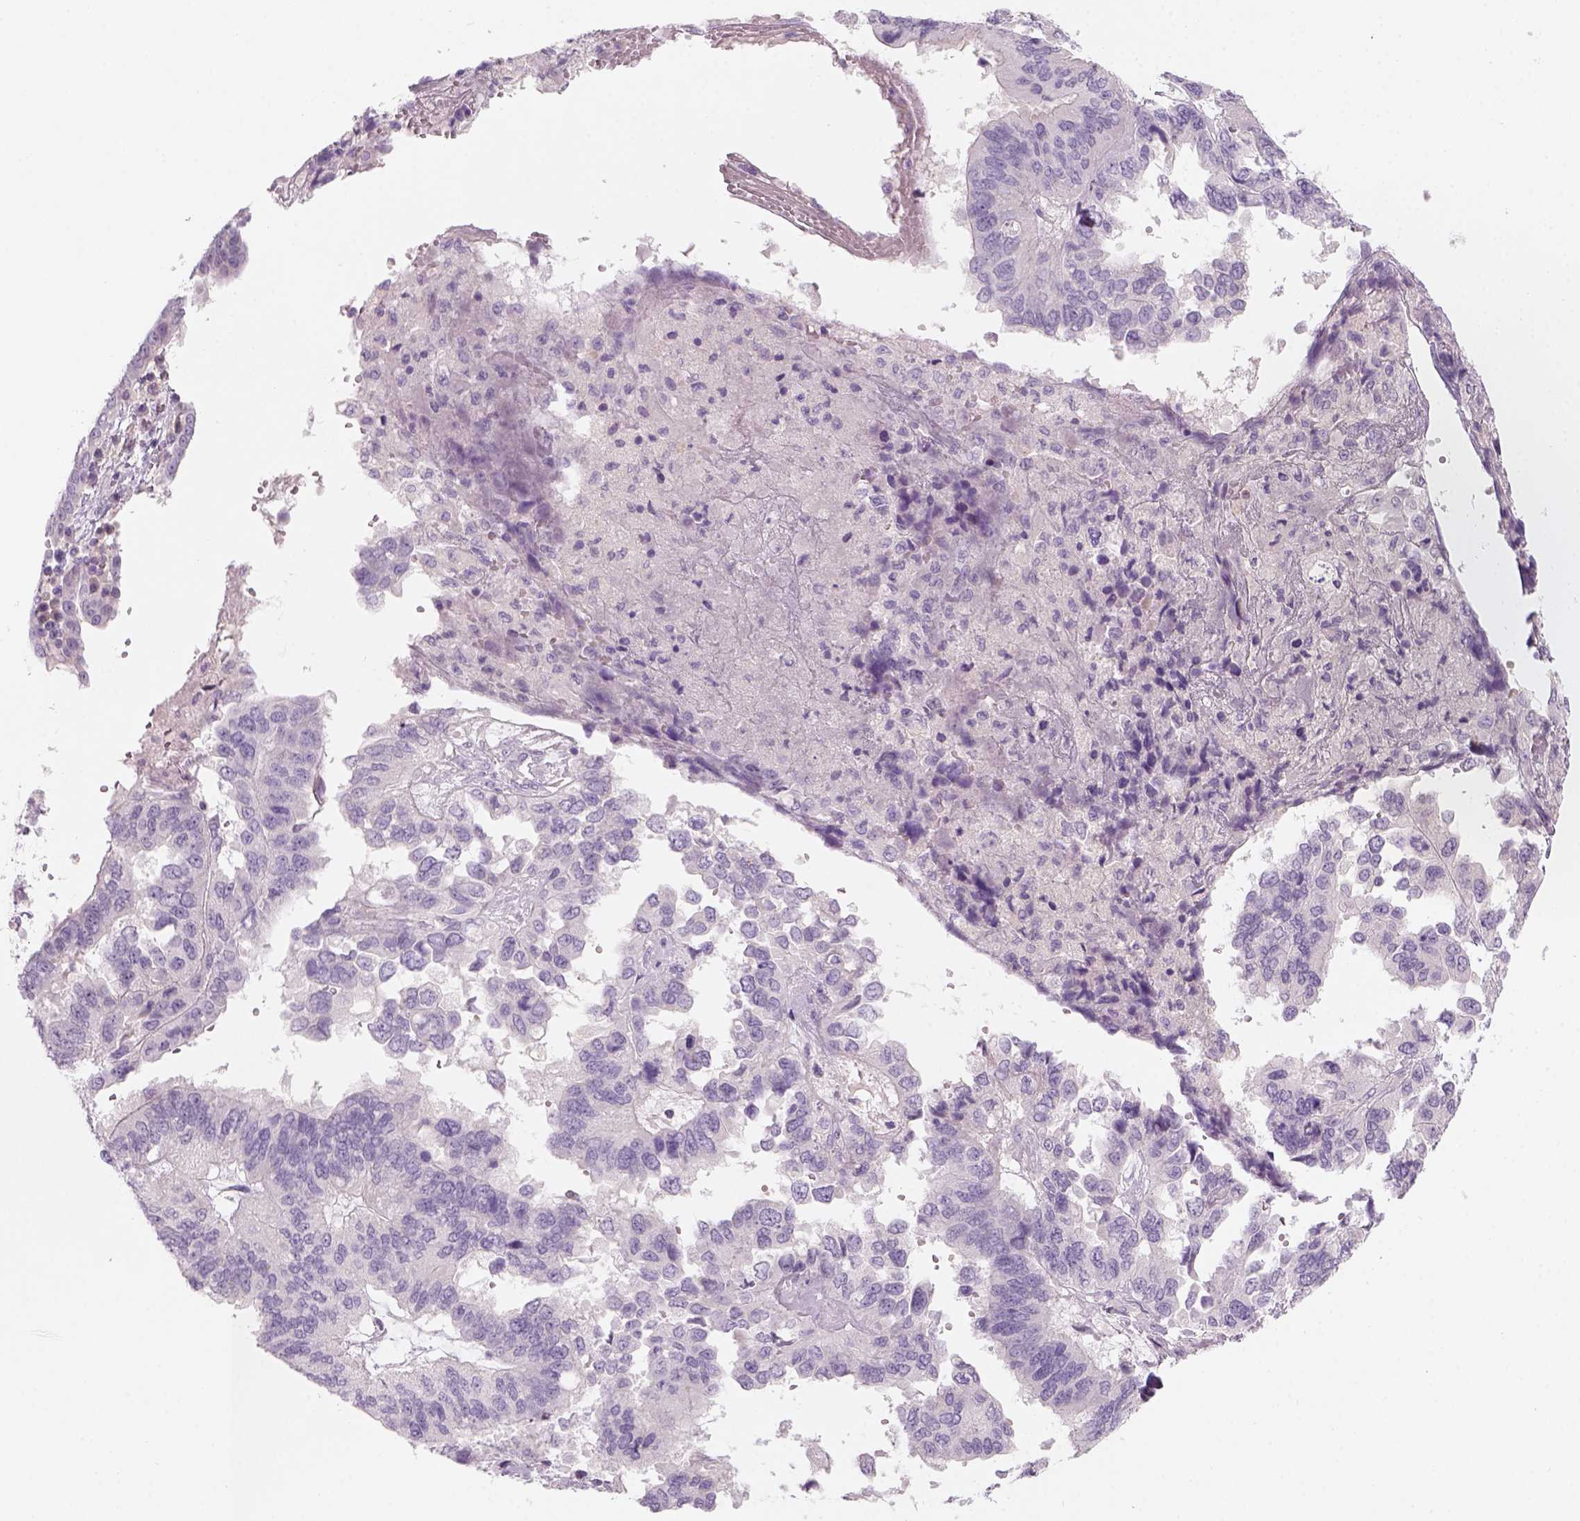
{"staining": {"intensity": "negative", "quantity": "none", "location": "none"}, "tissue": "ovarian cancer", "cell_type": "Tumor cells", "image_type": "cancer", "snomed": [{"axis": "morphology", "description": "Cystadenocarcinoma, serous, NOS"}, {"axis": "topography", "description": "Ovary"}], "caption": "The image reveals no staining of tumor cells in ovarian serous cystadenocarcinoma.", "gene": "KRT25", "patient": {"sex": "female", "age": 79}}